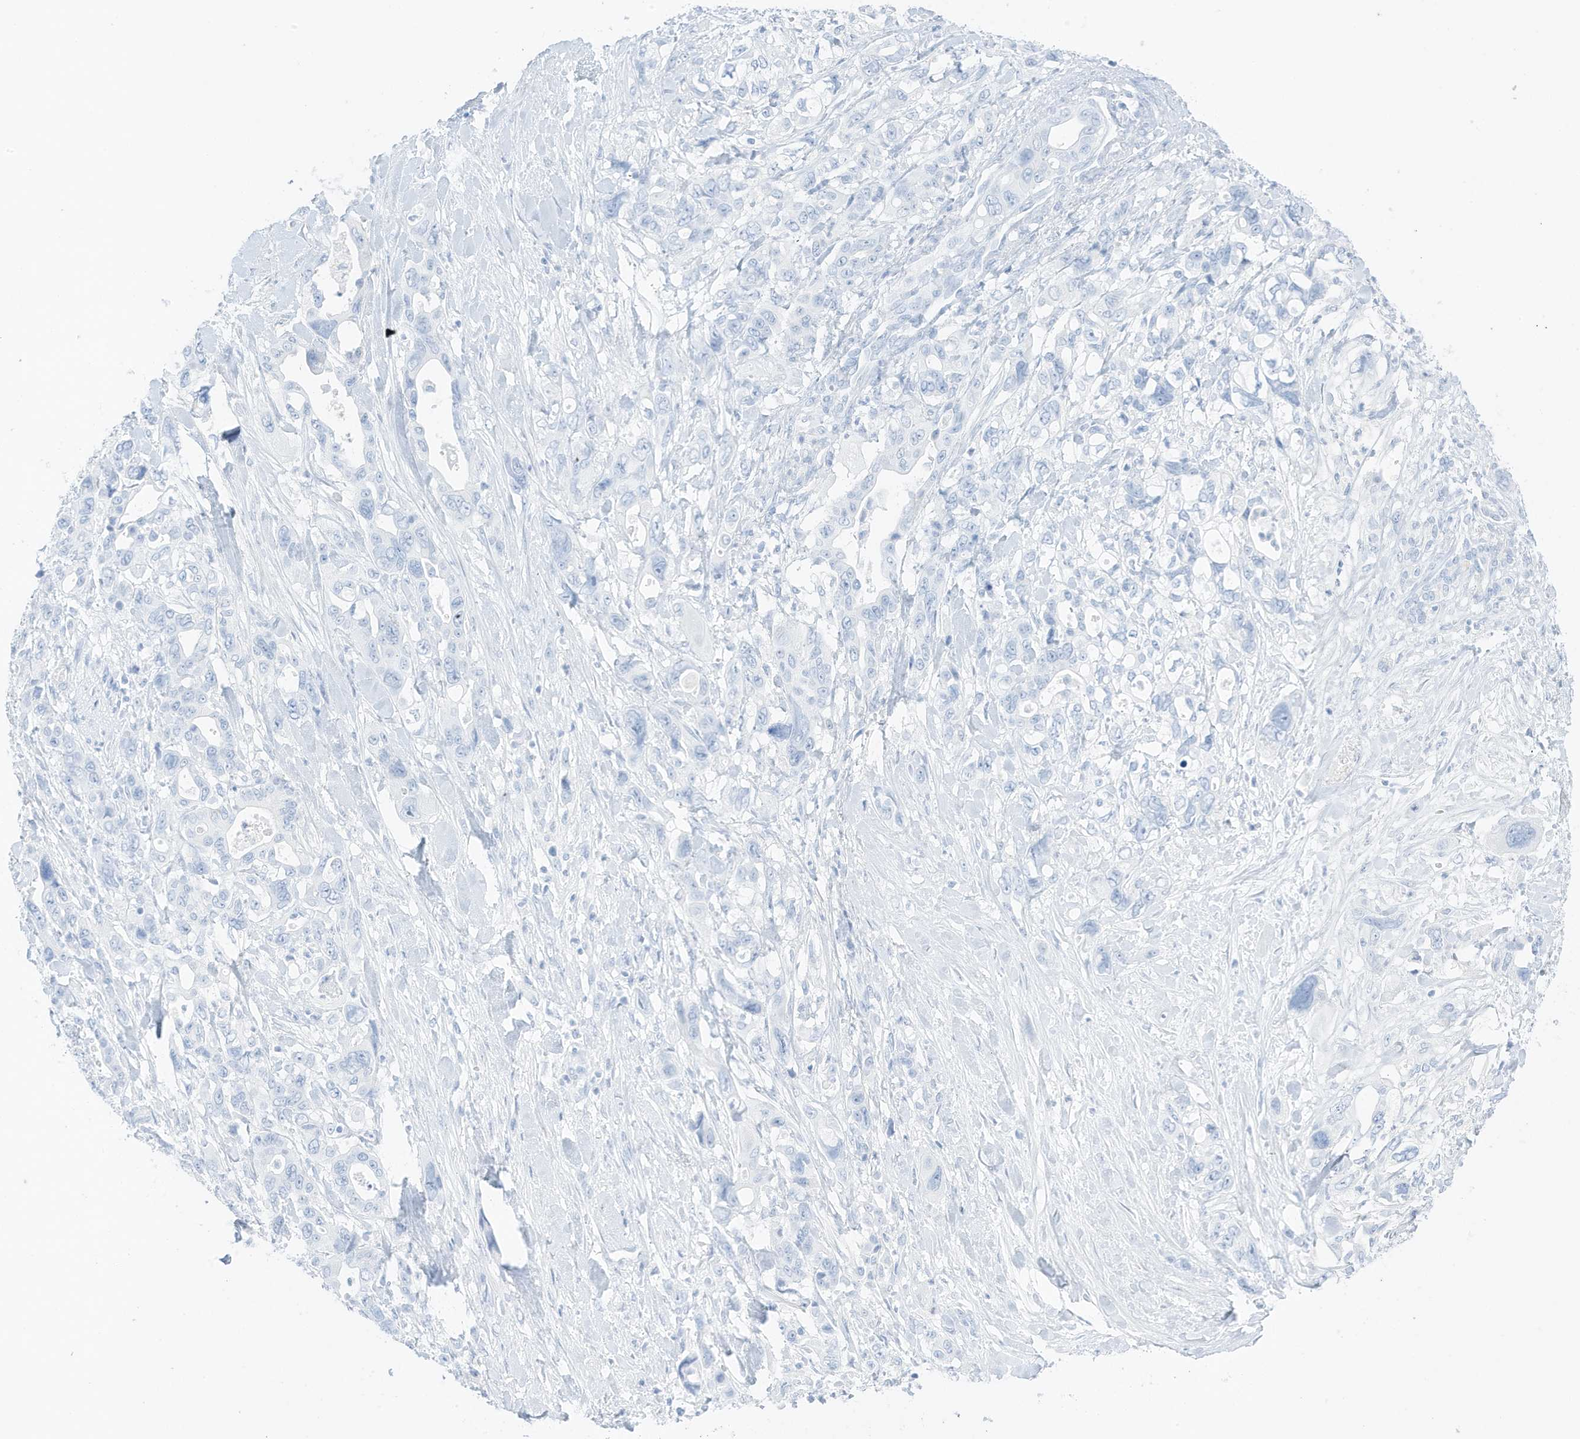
{"staining": {"intensity": "negative", "quantity": "none", "location": "none"}, "tissue": "pancreatic cancer", "cell_type": "Tumor cells", "image_type": "cancer", "snomed": [{"axis": "morphology", "description": "Adenocarcinoma, NOS"}, {"axis": "topography", "description": "Pancreas"}], "caption": "DAB immunohistochemical staining of human pancreatic cancer reveals no significant expression in tumor cells.", "gene": "SLC22A13", "patient": {"sex": "male", "age": 46}}